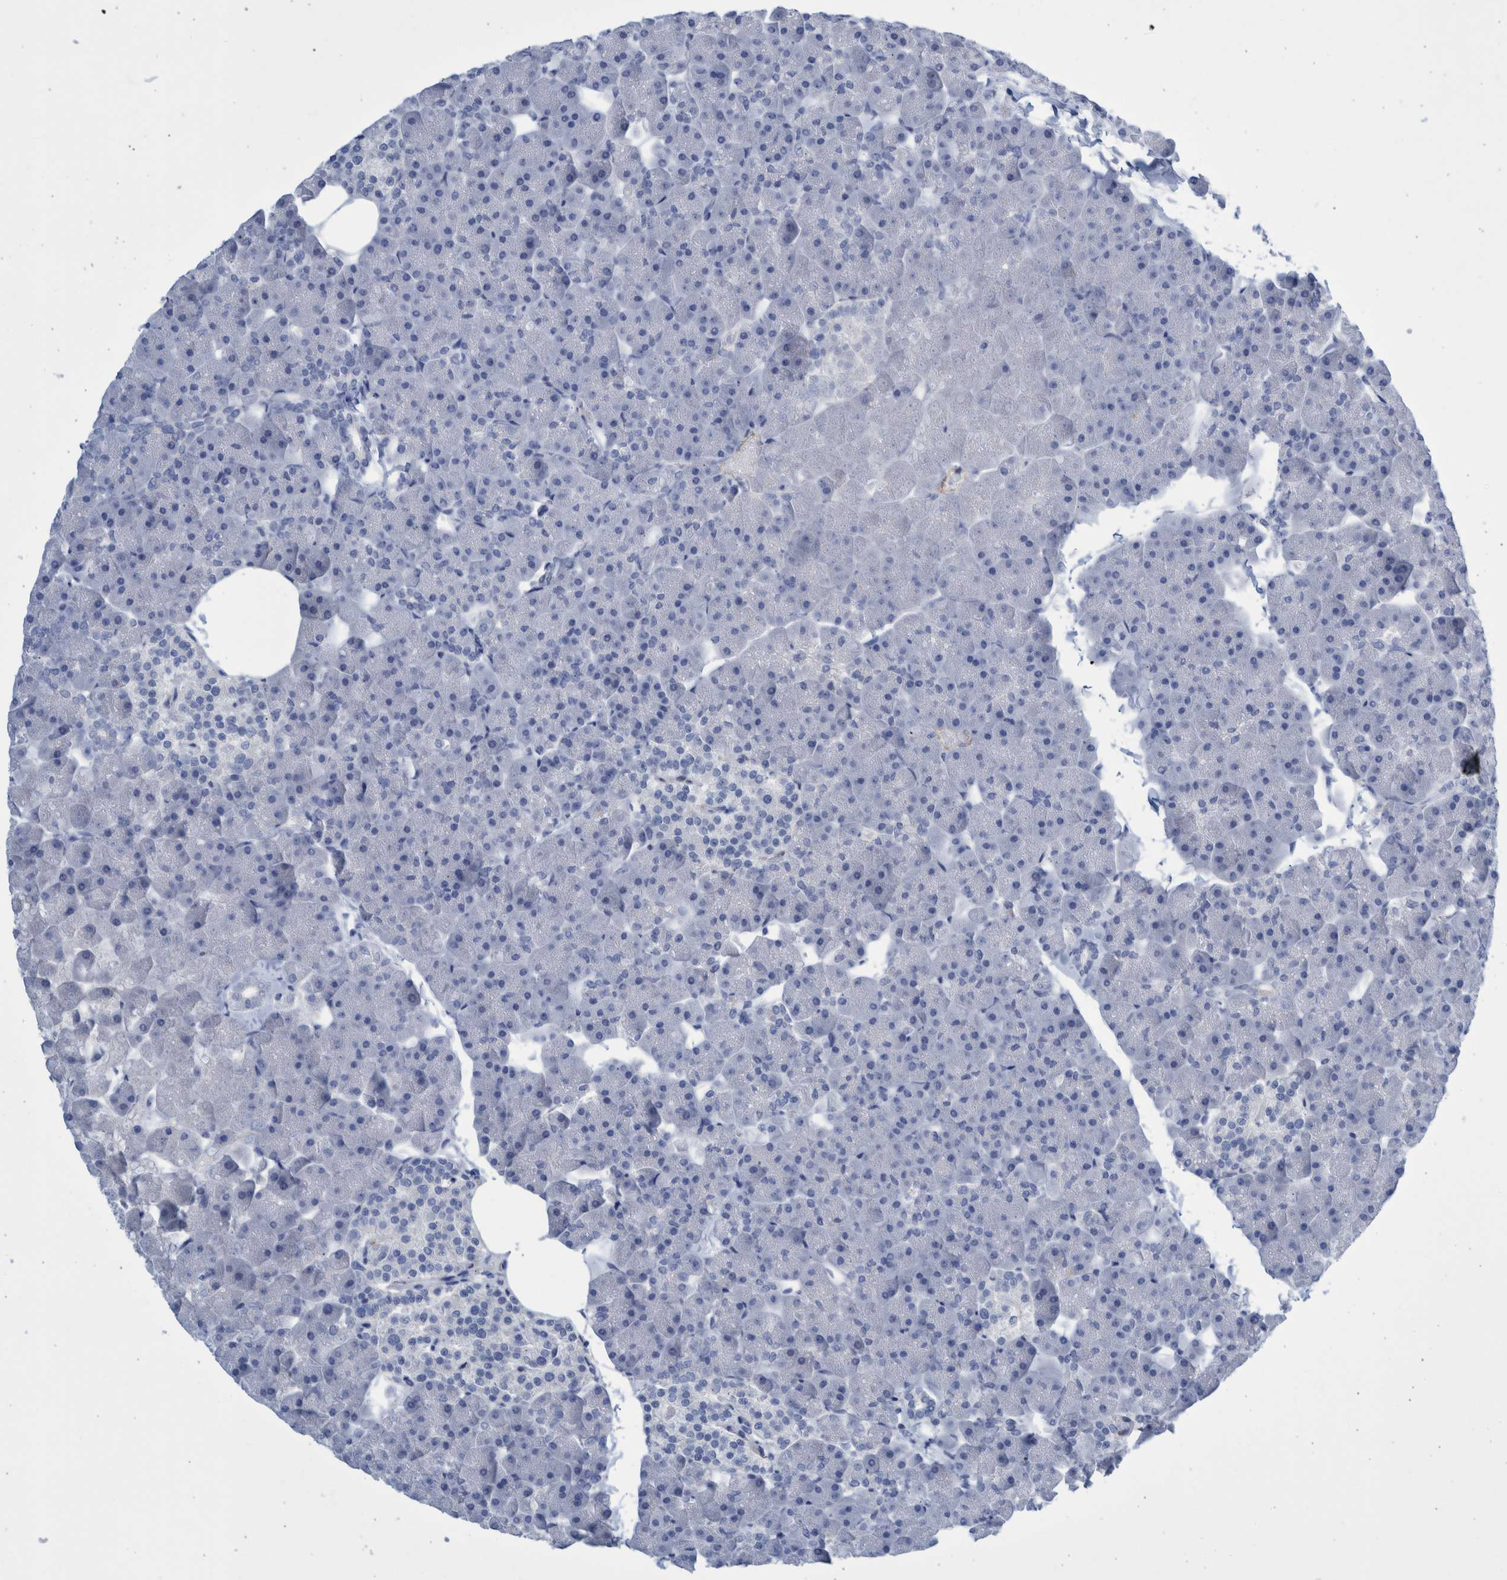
{"staining": {"intensity": "negative", "quantity": "none", "location": "none"}, "tissue": "pancreas", "cell_type": "Exocrine glandular cells", "image_type": "normal", "snomed": [{"axis": "morphology", "description": "Normal tissue, NOS"}, {"axis": "topography", "description": "Pancreas"}], "caption": "Pancreas stained for a protein using immunohistochemistry (IHC) exhibits no expression exocrine glandular cells.", "gene": "SLC34A3", "patient": {"sex": "male", "age": 35}}